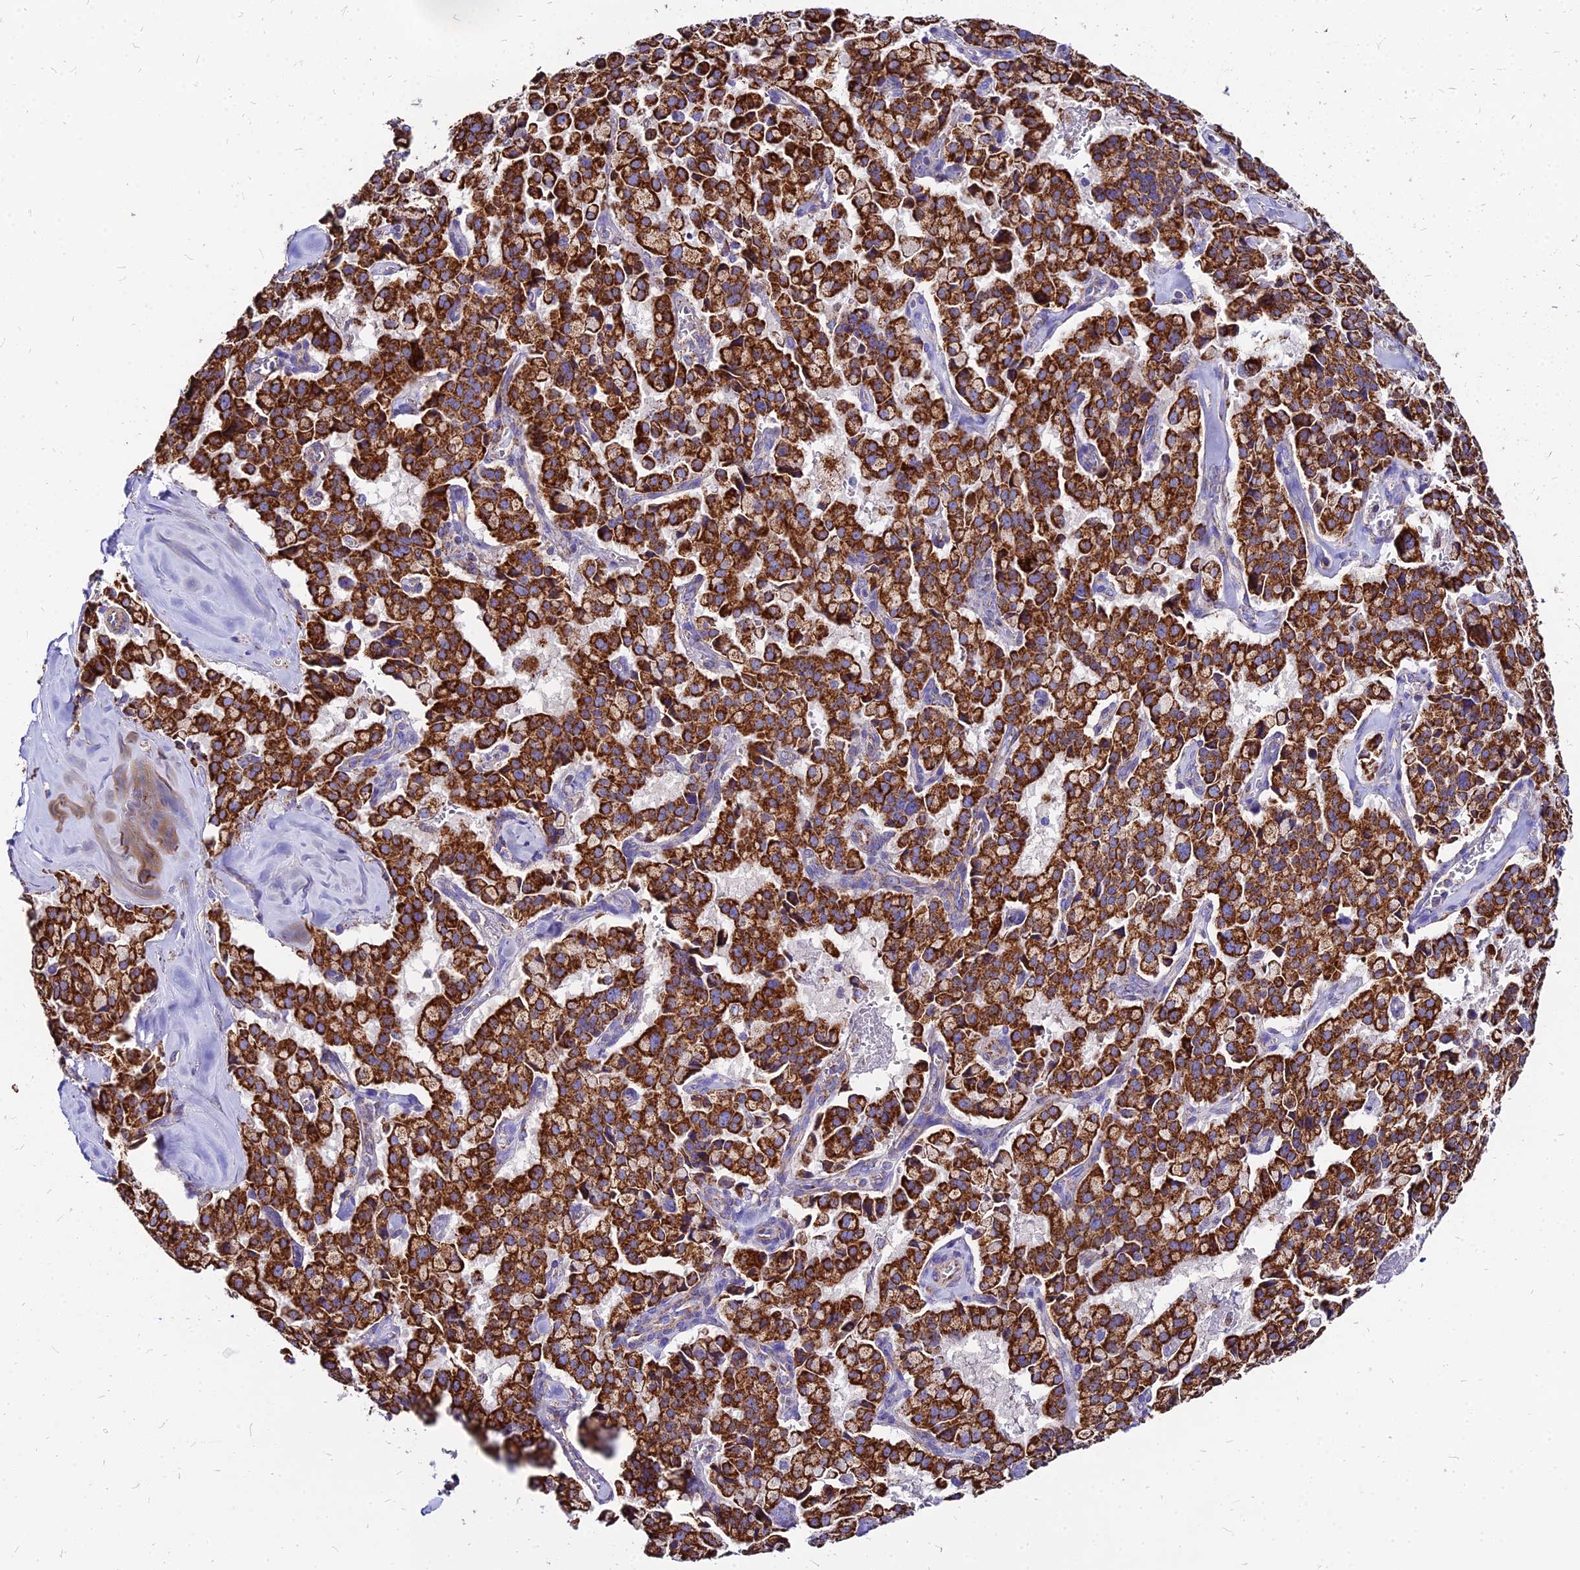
{"staining": {"intensity": "strong", "quantity": ">75%", "location": "cytoplasmic/membranous"}, "tissue": "pancreatic cancer", "cell_type": "Tumor cells", "image_type": "cancer", "snomed": [{"axis": "morphology", "description": "Adenocarcinoma, NOS"}, {"axis": "topography", "description": "Pancreas"}], "caption": "Immunohistochemical staining of human pancreatic adenocarcinoma shows high levels of strong cytoplasmic/membranous staining in about >75% of tumor cells. (DAB (3,3'-diaminobenzidine) IHC, brown staining for protein, blue staining for nuclei).", "gene": "DLD", "patient": {"sex": "male", "age": 65}}